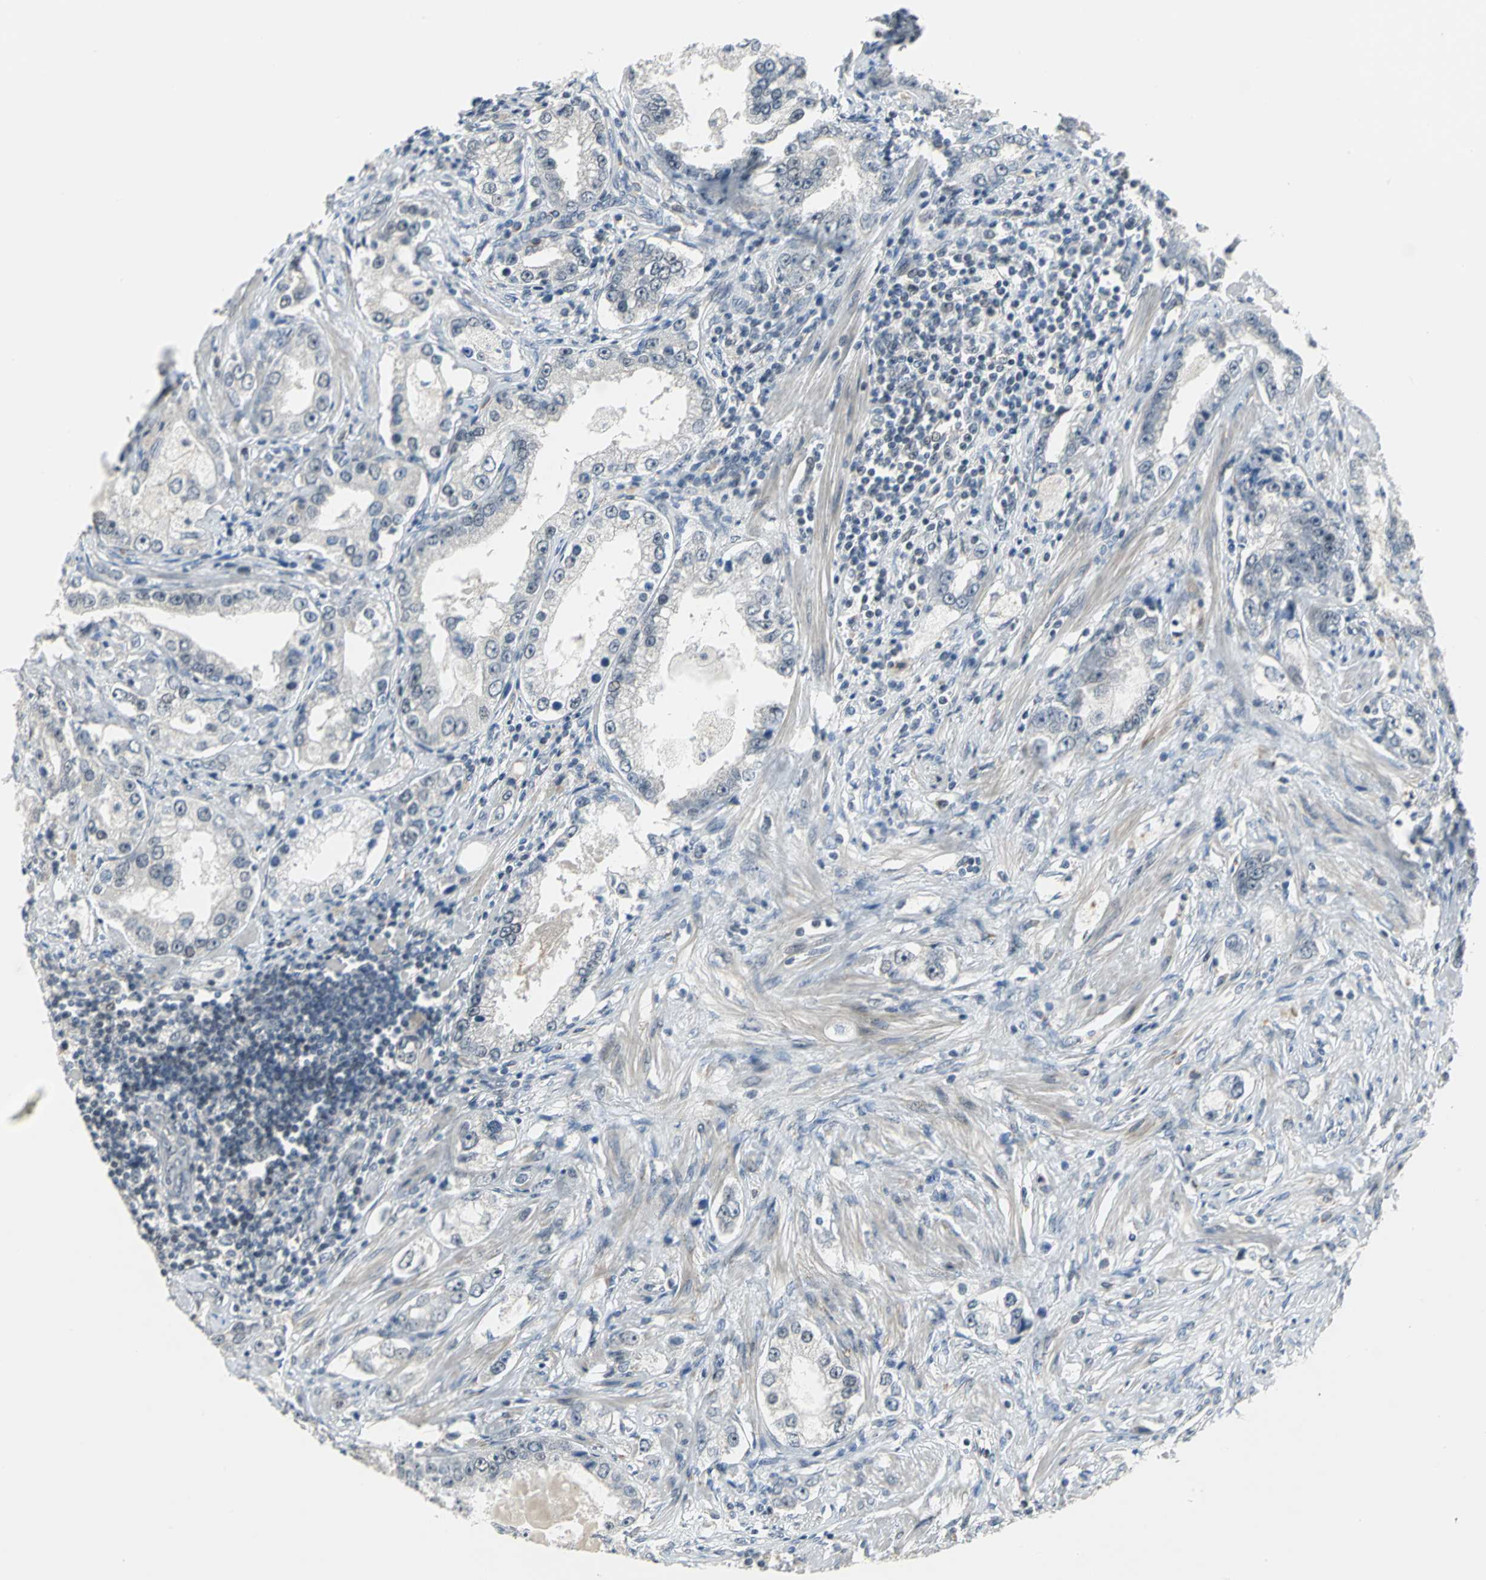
{"staining": {"intensity": "weak", "quantity": "25%-75%", "location": "nuclear"}, "tissue": "prostate cancer", "cell_type": "Tumor cells", "image_type": "cancer", "snomed": [{"axis": "morphology", "description": "Adenocarcinoma, High grade"}, {"axis": "topography", "description": "Prostate"}], "caption": "High-power microscopy captured an immunohistochemistry (IHC) image of prostate cancer, revealing weak nuclear expression in approximately 25%-75% of tumor cells.", "gene": "GLI3", "patient": {"sex": "male", "age": 63}}